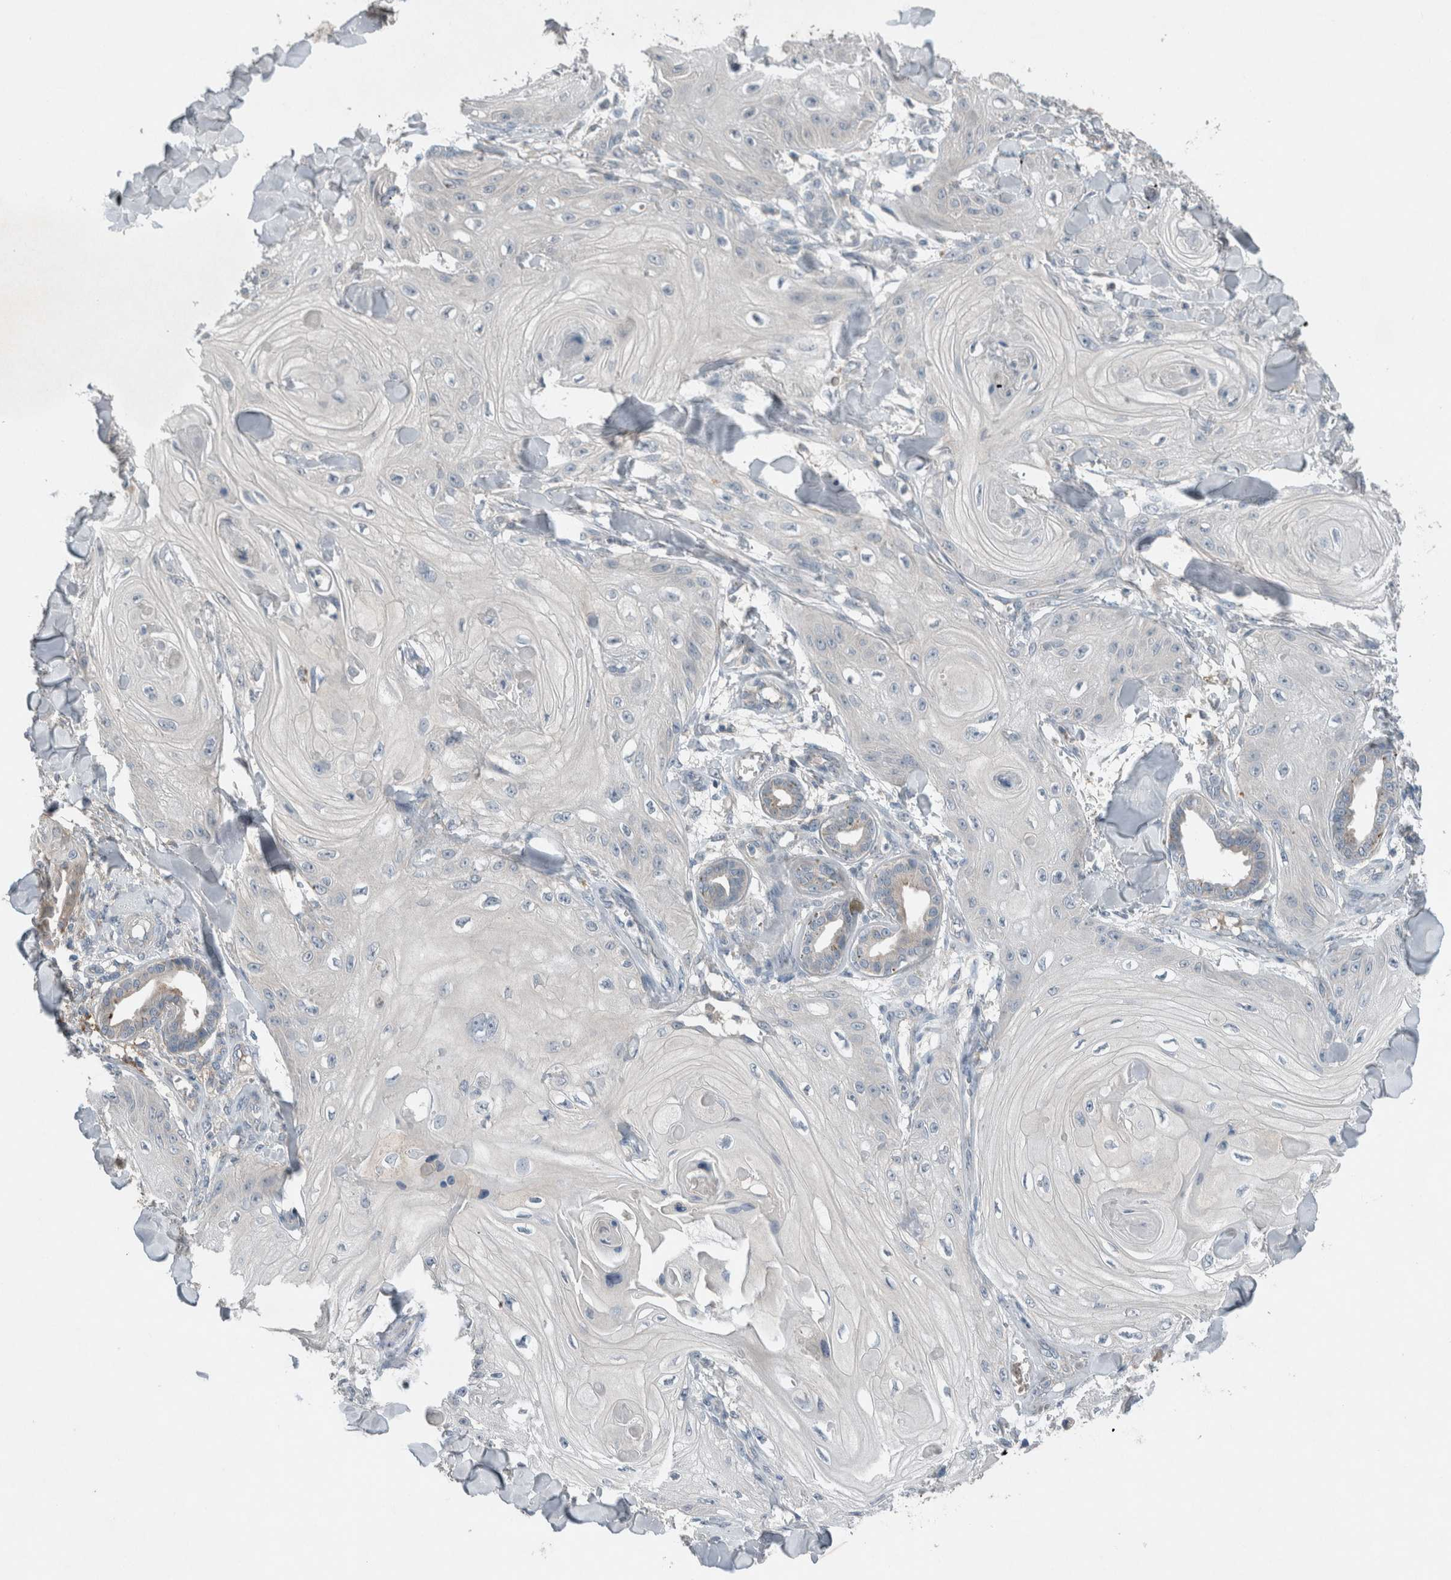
{"staining": {"intensity": "negative", "quantity": "none", "location": "none"}, "tissue": "skin cancer", "cell_type": "Tumor cells", "image_type": "cancer", "snomed": [{"axis": "morphology", "description": "Squamous cell carcinoma, NOS"}, {"axis": "topography", "description": "Skin"}], "caption": "This is an immunohistochemistry (IHC) micrograph of squamous cell carcinoma (skin). There is no staining in tumor cells.", "gene": "UGCG", "patient": {"sex": "male", "age": 74}}